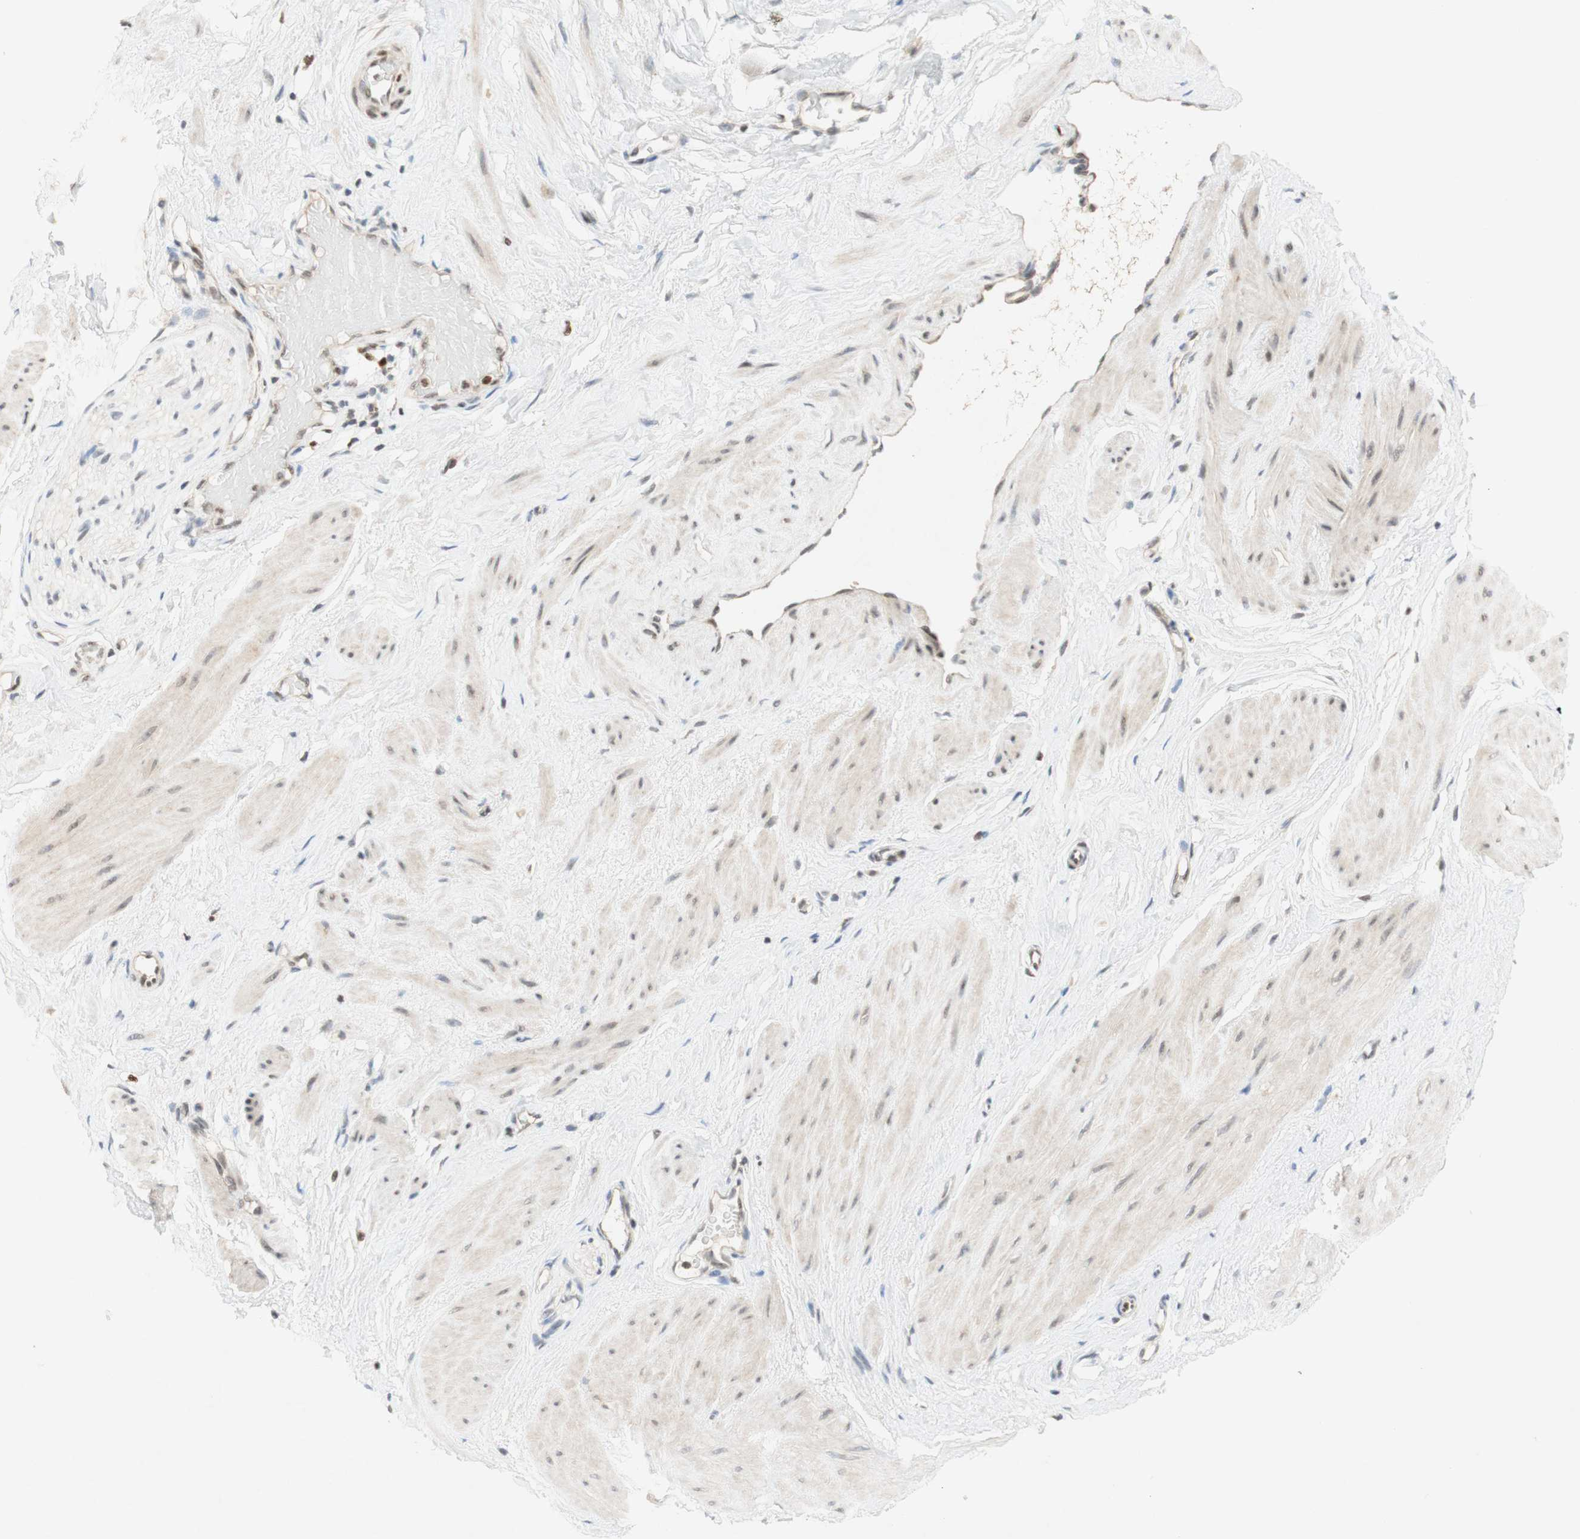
{"staining": {"intensity": "negative", "quantity": "none", "location": "none"}, "tissue": "adipose tissue", "cell_type": "Adipocytes", "image_type": "normal", "snomed": [{"axis": "morphology", "description": "Normal tissue, NOS"}, {"axis": "topography", "description": "Soft tissue"}, {"axis": "topography", "description": "Vascular tissue"}], "caption": "A micrograph of human adipose tissue is negative for staining in adipocytes. (Brightfield microscopy of DAB (3,3'-diaminobenzidine) IHC at high magnification).", "gene": "DNMT3A", "patient": {"sex": "female", "age": 35}}